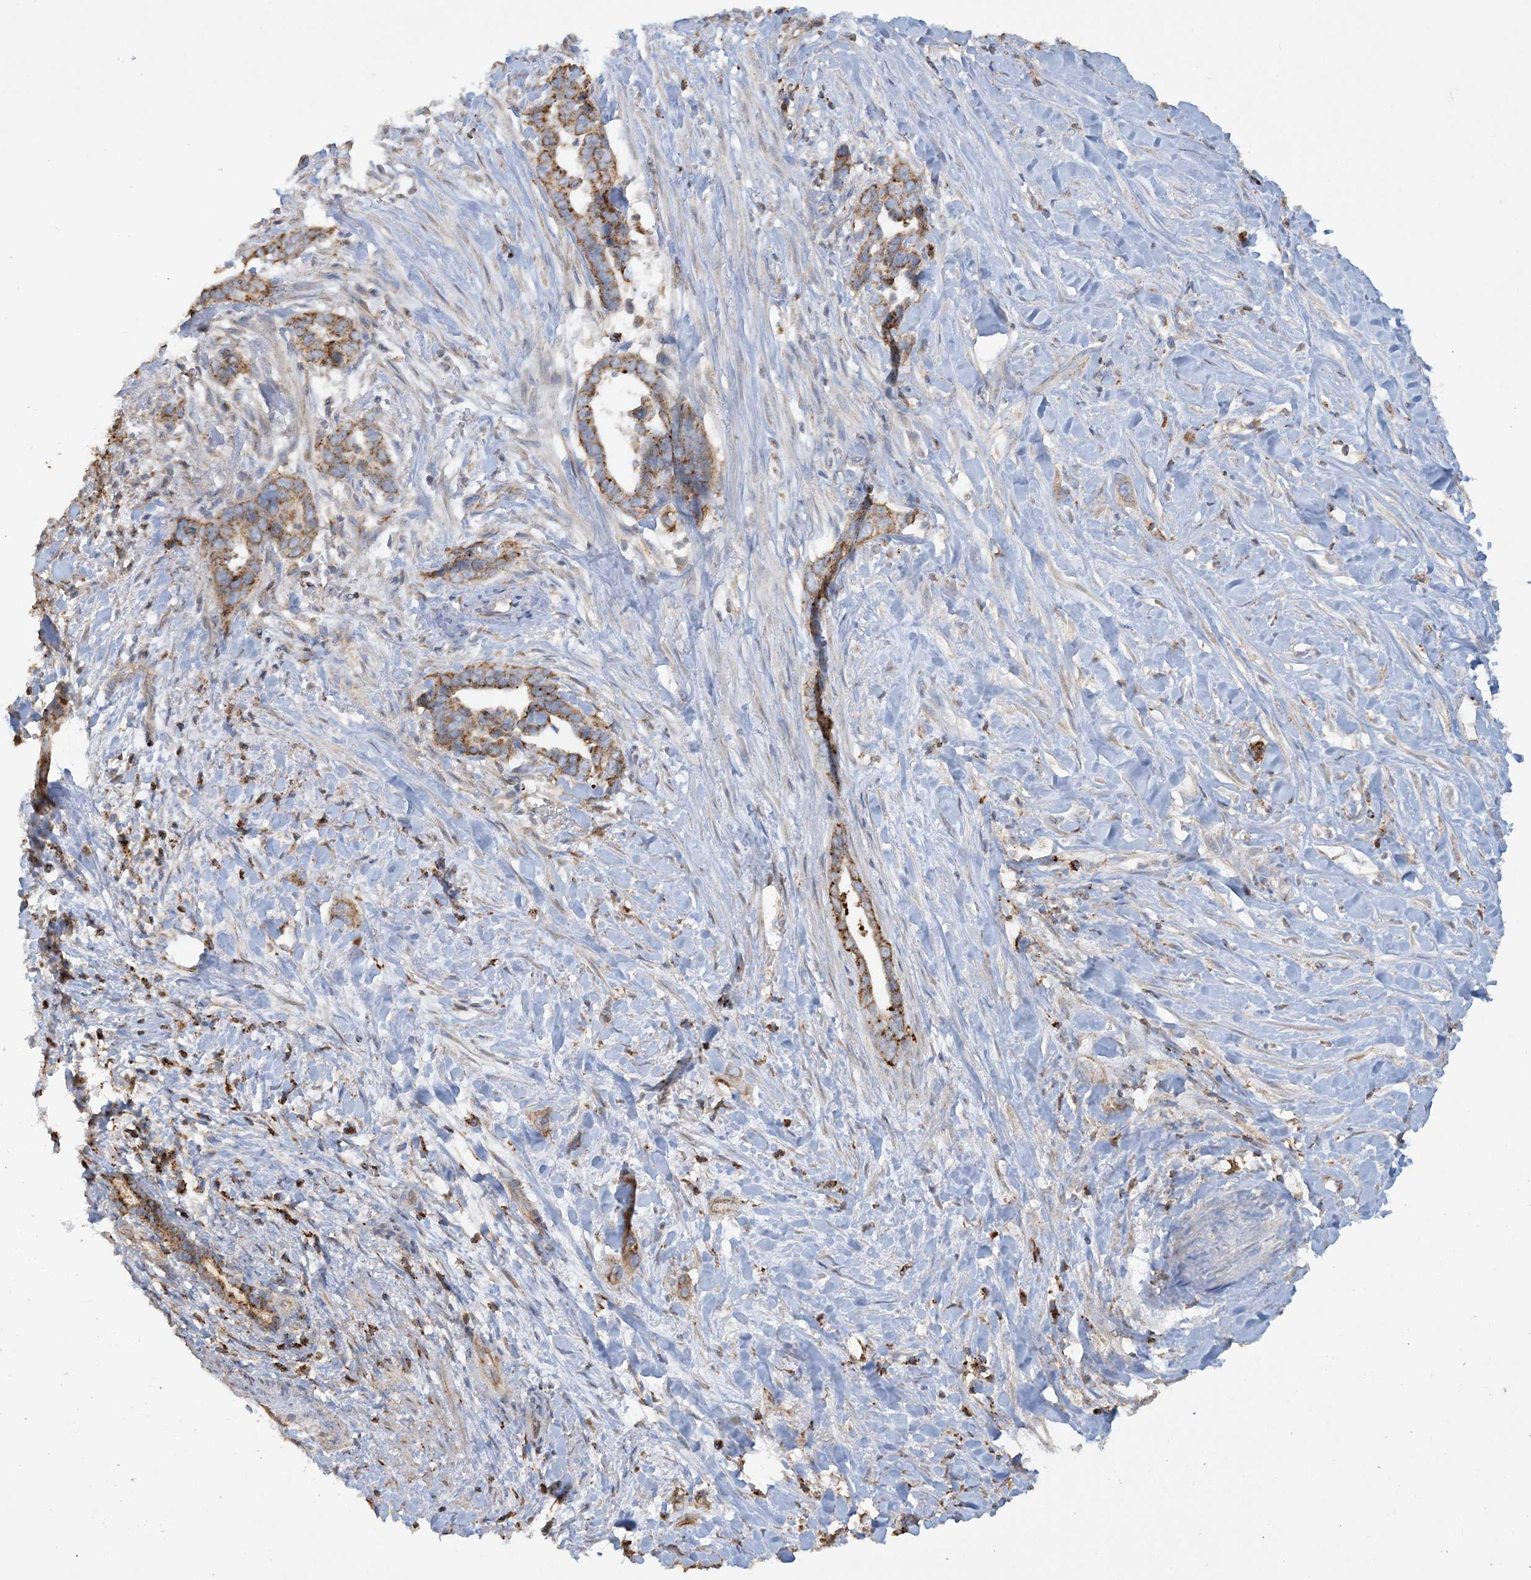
{"staining": {"intensity": "moderate", "quantity": ">75%", "location": "cytoplasmic/membranous"}, "tissue": "liver cancer", "cell_type": "Tumor cells", "image_type": "cancer", "snomed": [{"axis": "morphology", "description": "Cholangiocarcinoma"}, {"axis": "topography", "description": "Liver"}], "caption": "Immunohistochemistry photomicrograph of human cholangiocarcinoma (liver) stained for a protein (brown), which displays medium levels of moderate cytoplasmic/membranous expression in about >75% of tumor cells.", "gene": "AGA", "patient": {"sex": "female", "age": 79}}